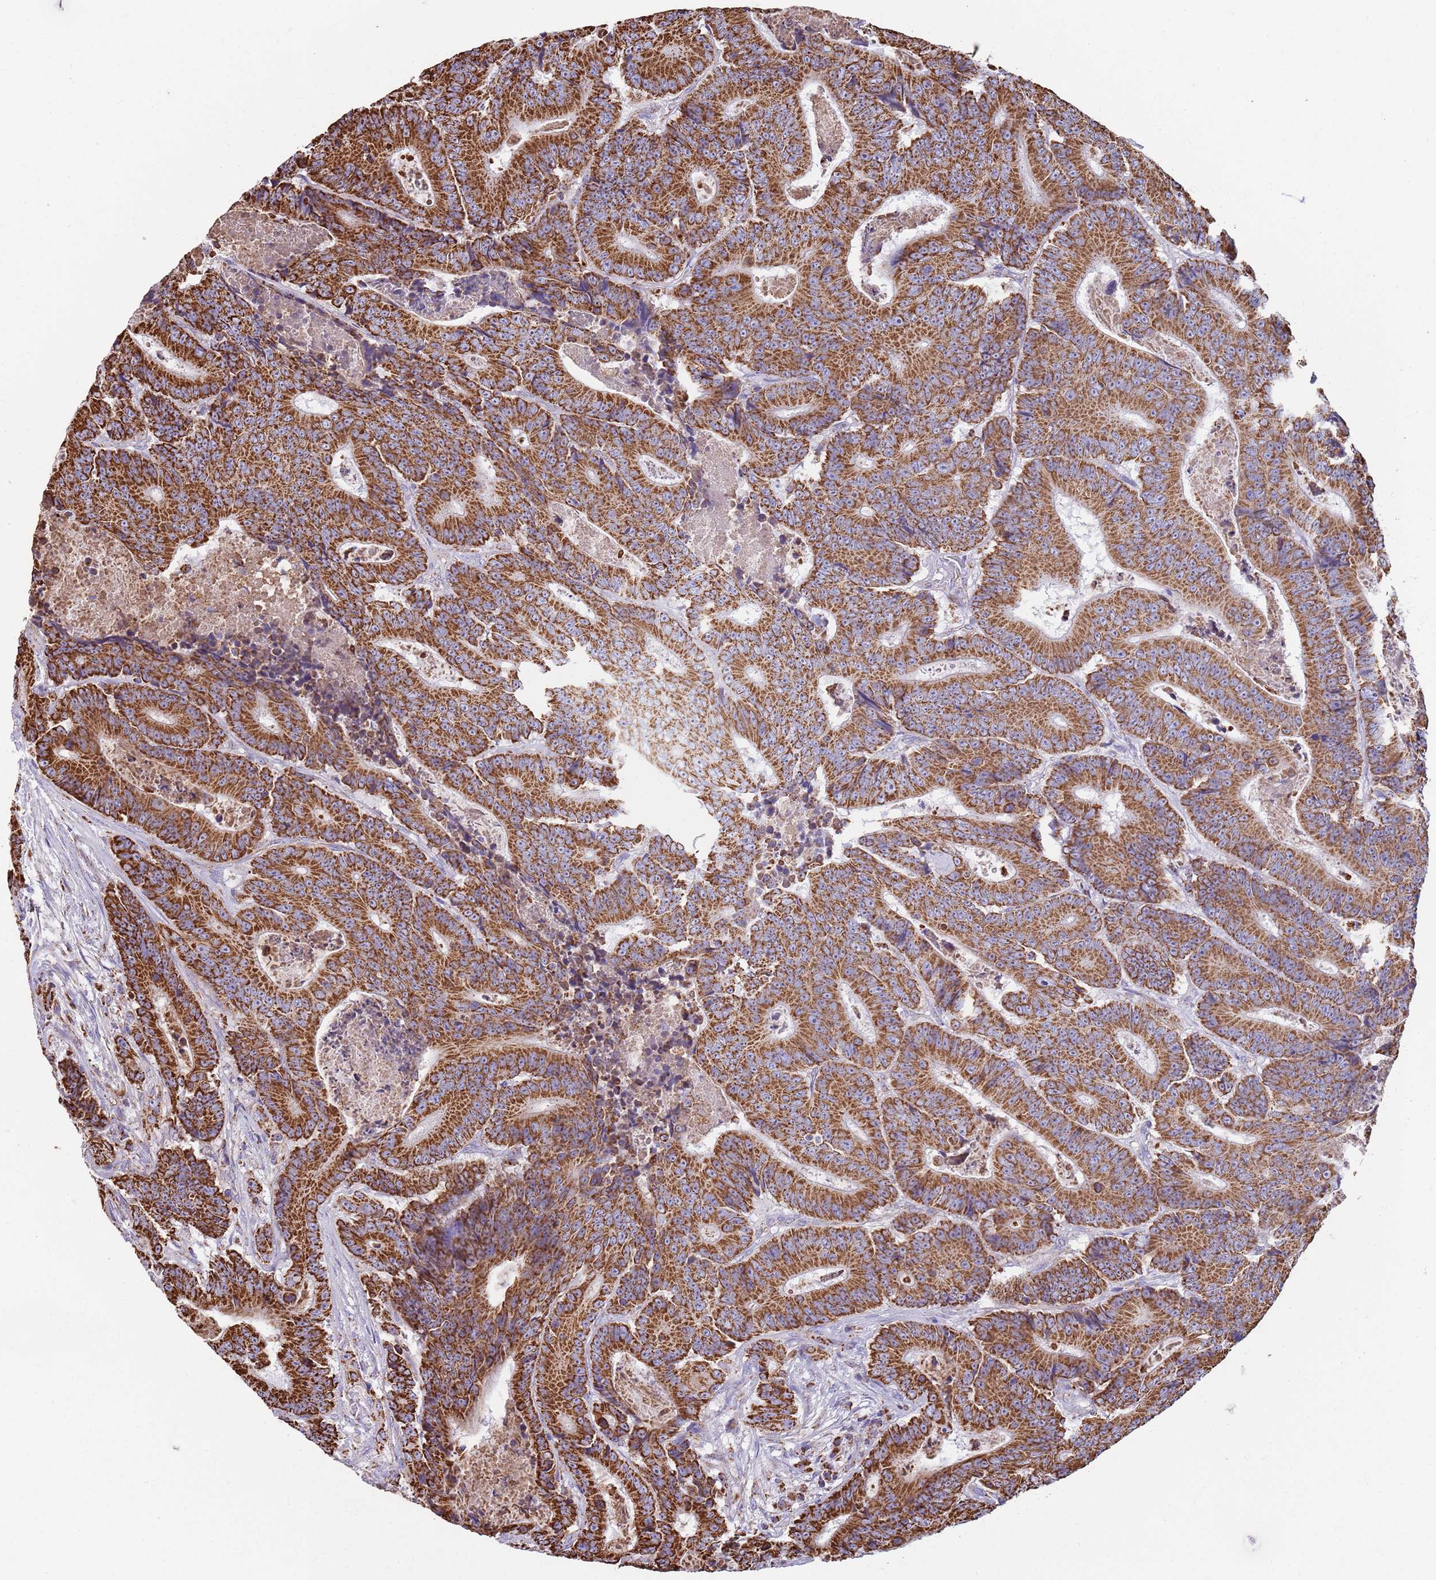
{"staining": {"intensity": "strong", "quantity": ">75%", "location": "cytoplasmic/membranous"}, "tissue": "colorectal cancer", "cell_type": "Tumor cells", "image_type": "cancer", "snomed": [{"axis": "morphology", "description": "Adenocarcinoma, NOS"}, {"axis": "topography", "description": "Colon"}], "caption": "Immunohistochemistry staining of colorectal cancer (adenocarcinoma), which reveals high levels of strong cytoplasmic/membranous positivity in approximately >75% of tumor cells indicating strong cytoplasmic/membranous protein positivity. The staining was performed using DAB (3,3'-diaminobenzidine) (brown) for protein detection and nuclei were counterstained in hematoxylin (blue).", "gene": "TTLL1", "patient": {"sex": "male", "age": 83}}